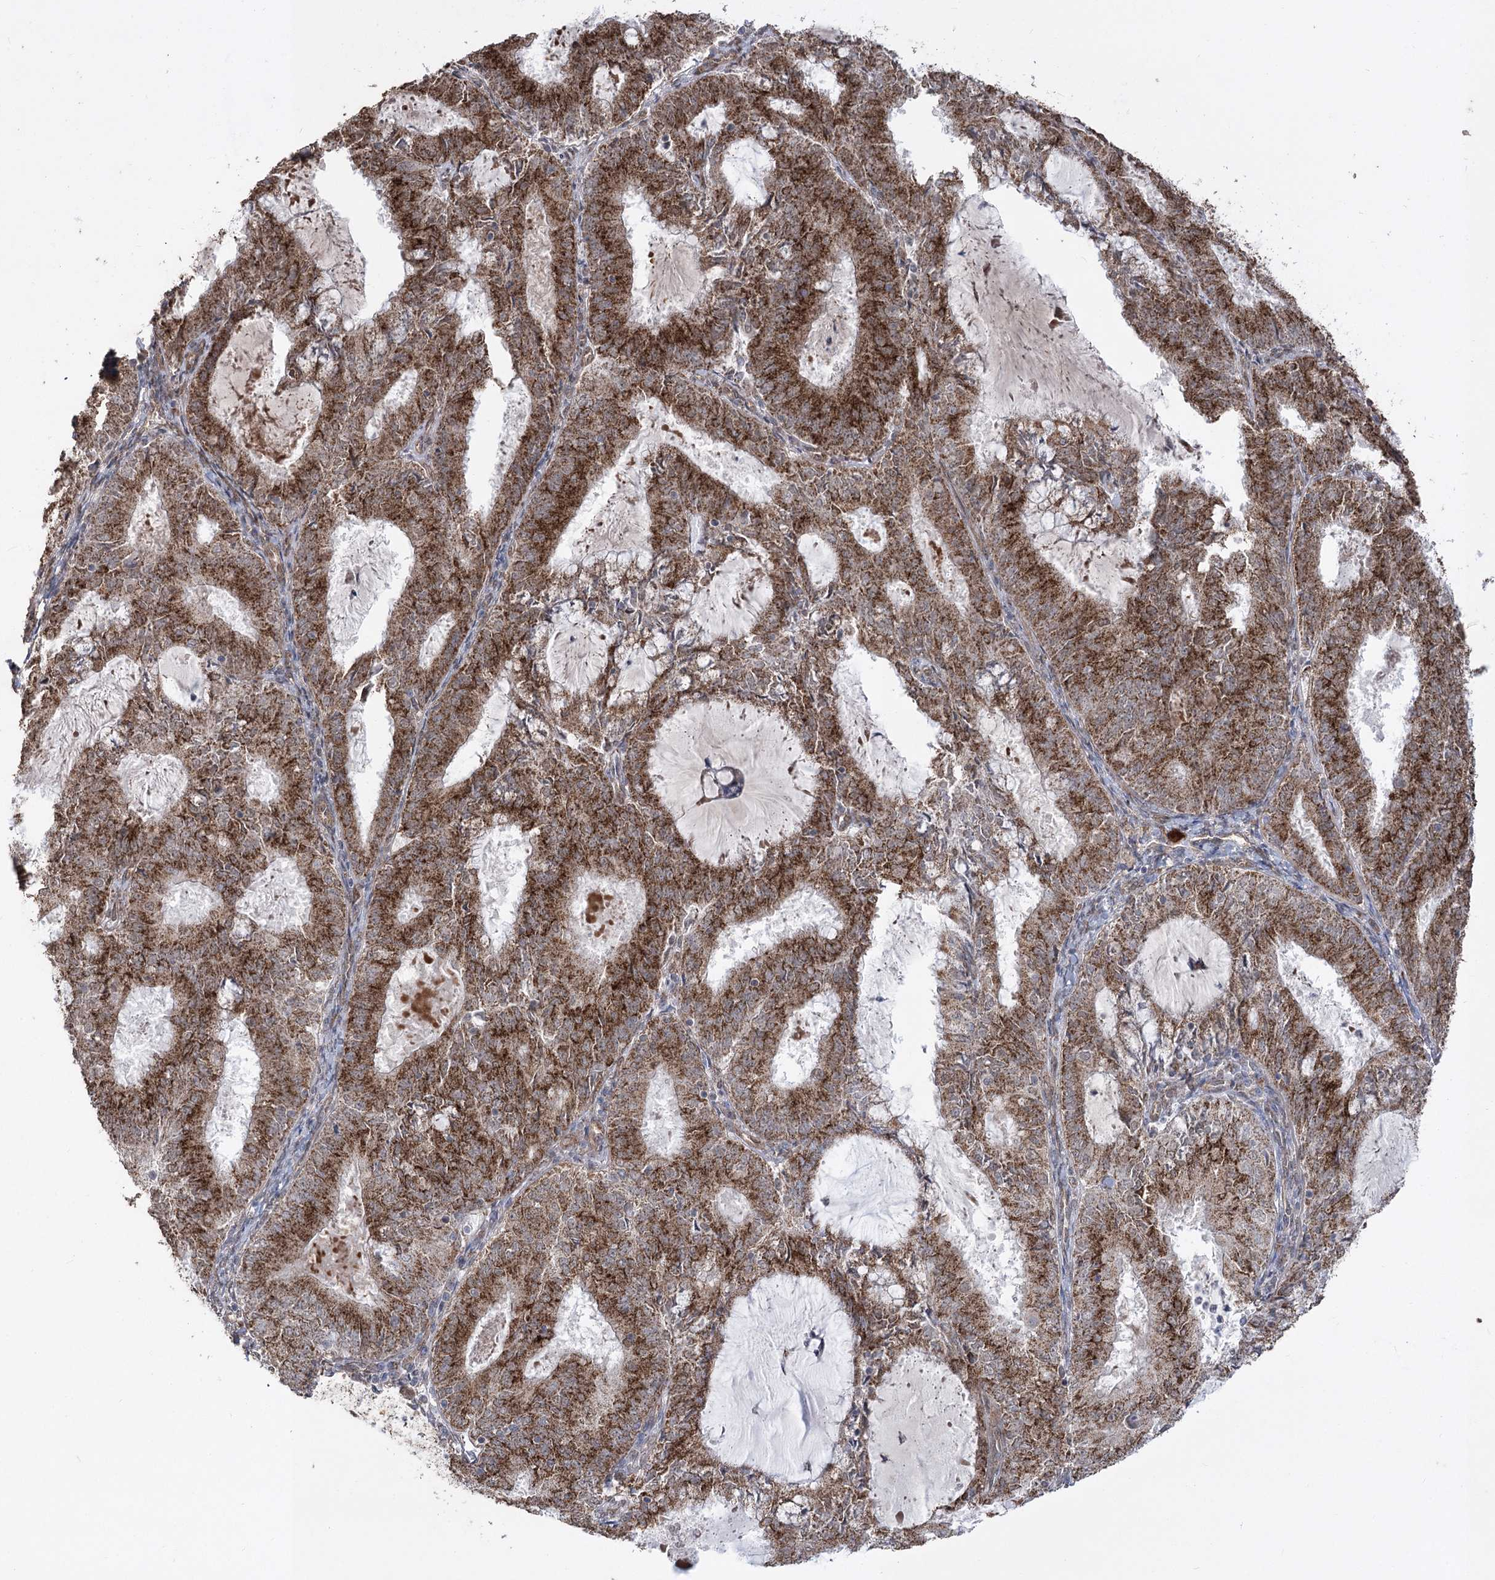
{"staining": {"intensity": "strong", "quantity": ">75%", "location": "cytoplasmic/membranous"}, "tissue": "endometrial cancer", "cell_type": "Tumor cells", "image_type": "cancer", "snomed": [{"axis": "morphology", "description": "Adenocarcinoma, NOS"}, {"axis": "topography", "description": "Endometrium"}], "caption": "A histopathology image showing strong cytoplasmic/membranous staining in approximately >75% of tumor cells in endometrial cancer (adenocarcinoma), as visualized by brown immunohistochemical staining.", "gene": "ZSCAN23", "patient": {"sex": "female", "age": 57}}